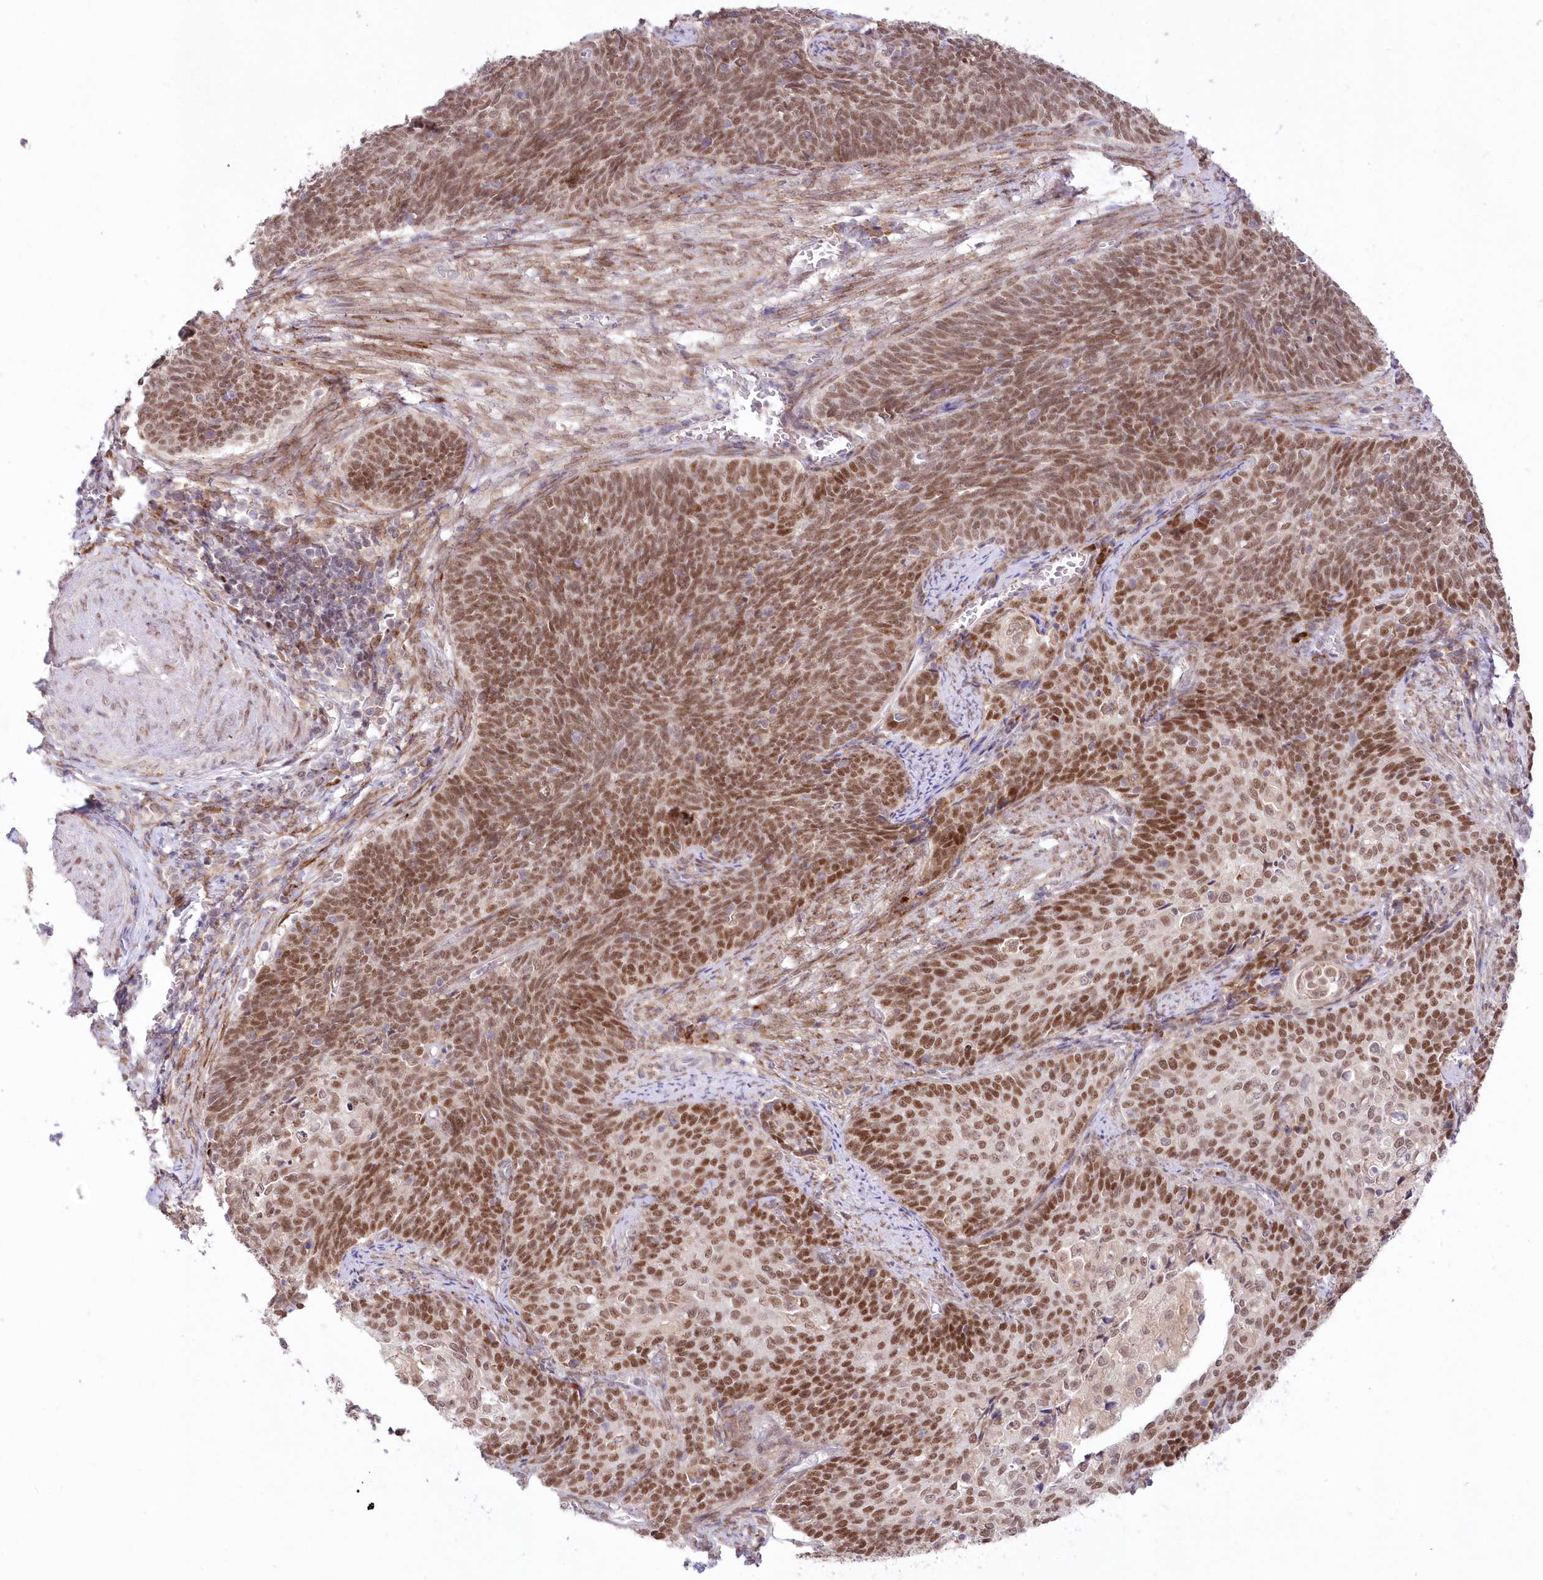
{"staining": {"intensity": "moderate", "quantity": ">75%", "location": "nuclear"}, "tissue": "cervical cancer", "cell_type": "Tumor cells", "image_type": "cancer", "snomed": [{"axis": "morphology", "description": "Squamous cell carcinoma, NOS"}, {"axis": "topography", "description": "Cervix"}], "caption": "Cervical squamous cell carcinoma tissue reveals moderate nuclear expression in approximately >75% of tumor cells (DAB (3,3'-diaminobenzidine) = brown stain, brightfield microscopy at high magnification).", "gene": "LDB1", "patient": {"sex": "female", "age": 39}}